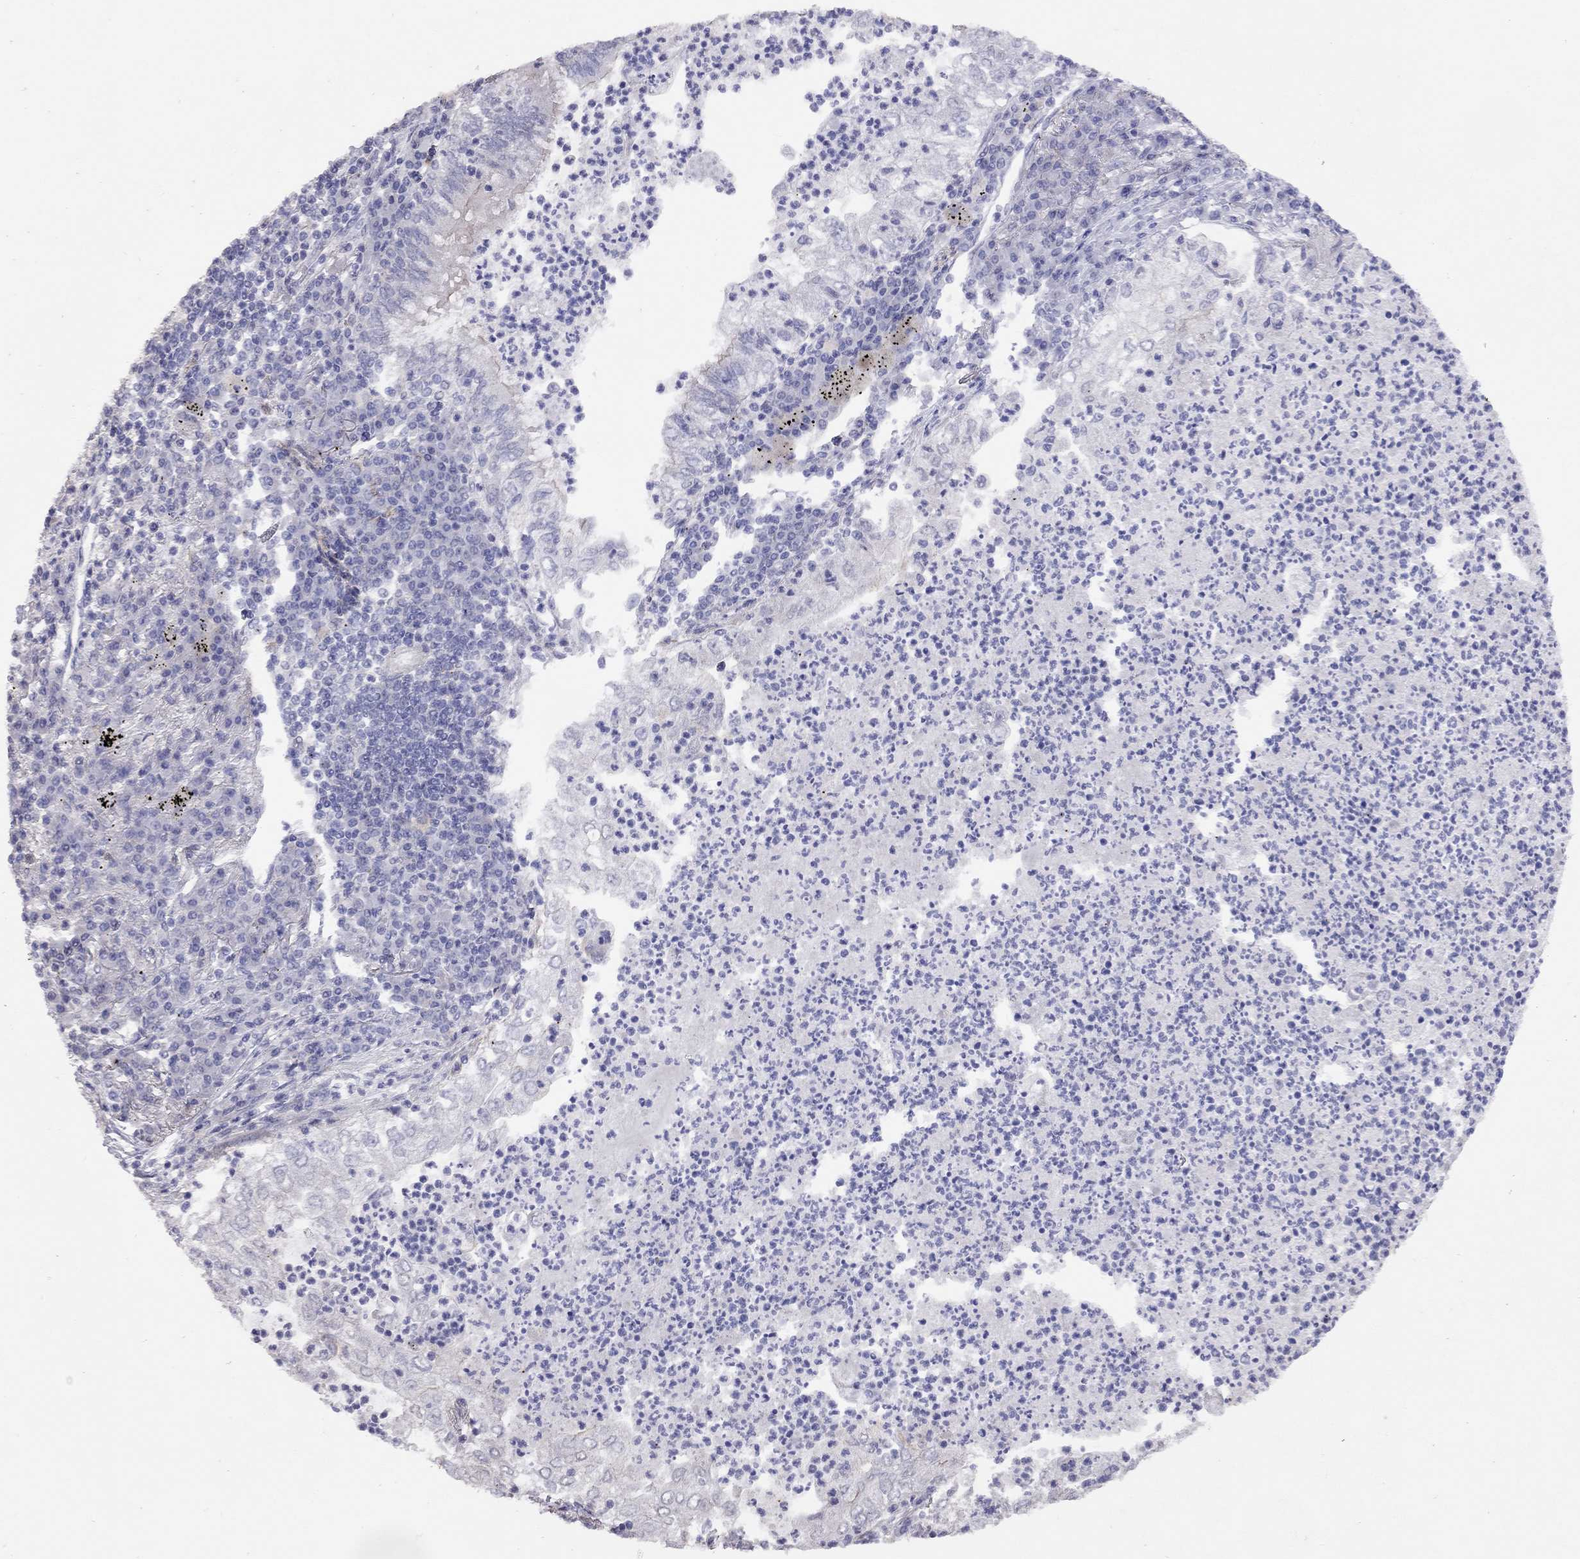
{"staining": {"intensity": "negative", "quantity": "none", "location": "none"}, "tissue": "lung cancer", "cell_type": "Tumor cells", "image_type": "cancer", "snomed": [{"axis": "morphology", "description": "Adenocarcinoma, NOS"}, {"axis": "topography", "description": "Lung"}], "caption": "DAB (3,3'-diaminobenzidine) immunohistochemical staining of adenocarcinoma (lung) reveals no significant expression in tumor cells. (Brightfield microscopy of DAB (3,3'-diaminobenzidine) IHC at high magnification).", "gene": "SYTL2", "patient": {"sex": "female", "age": 73}}